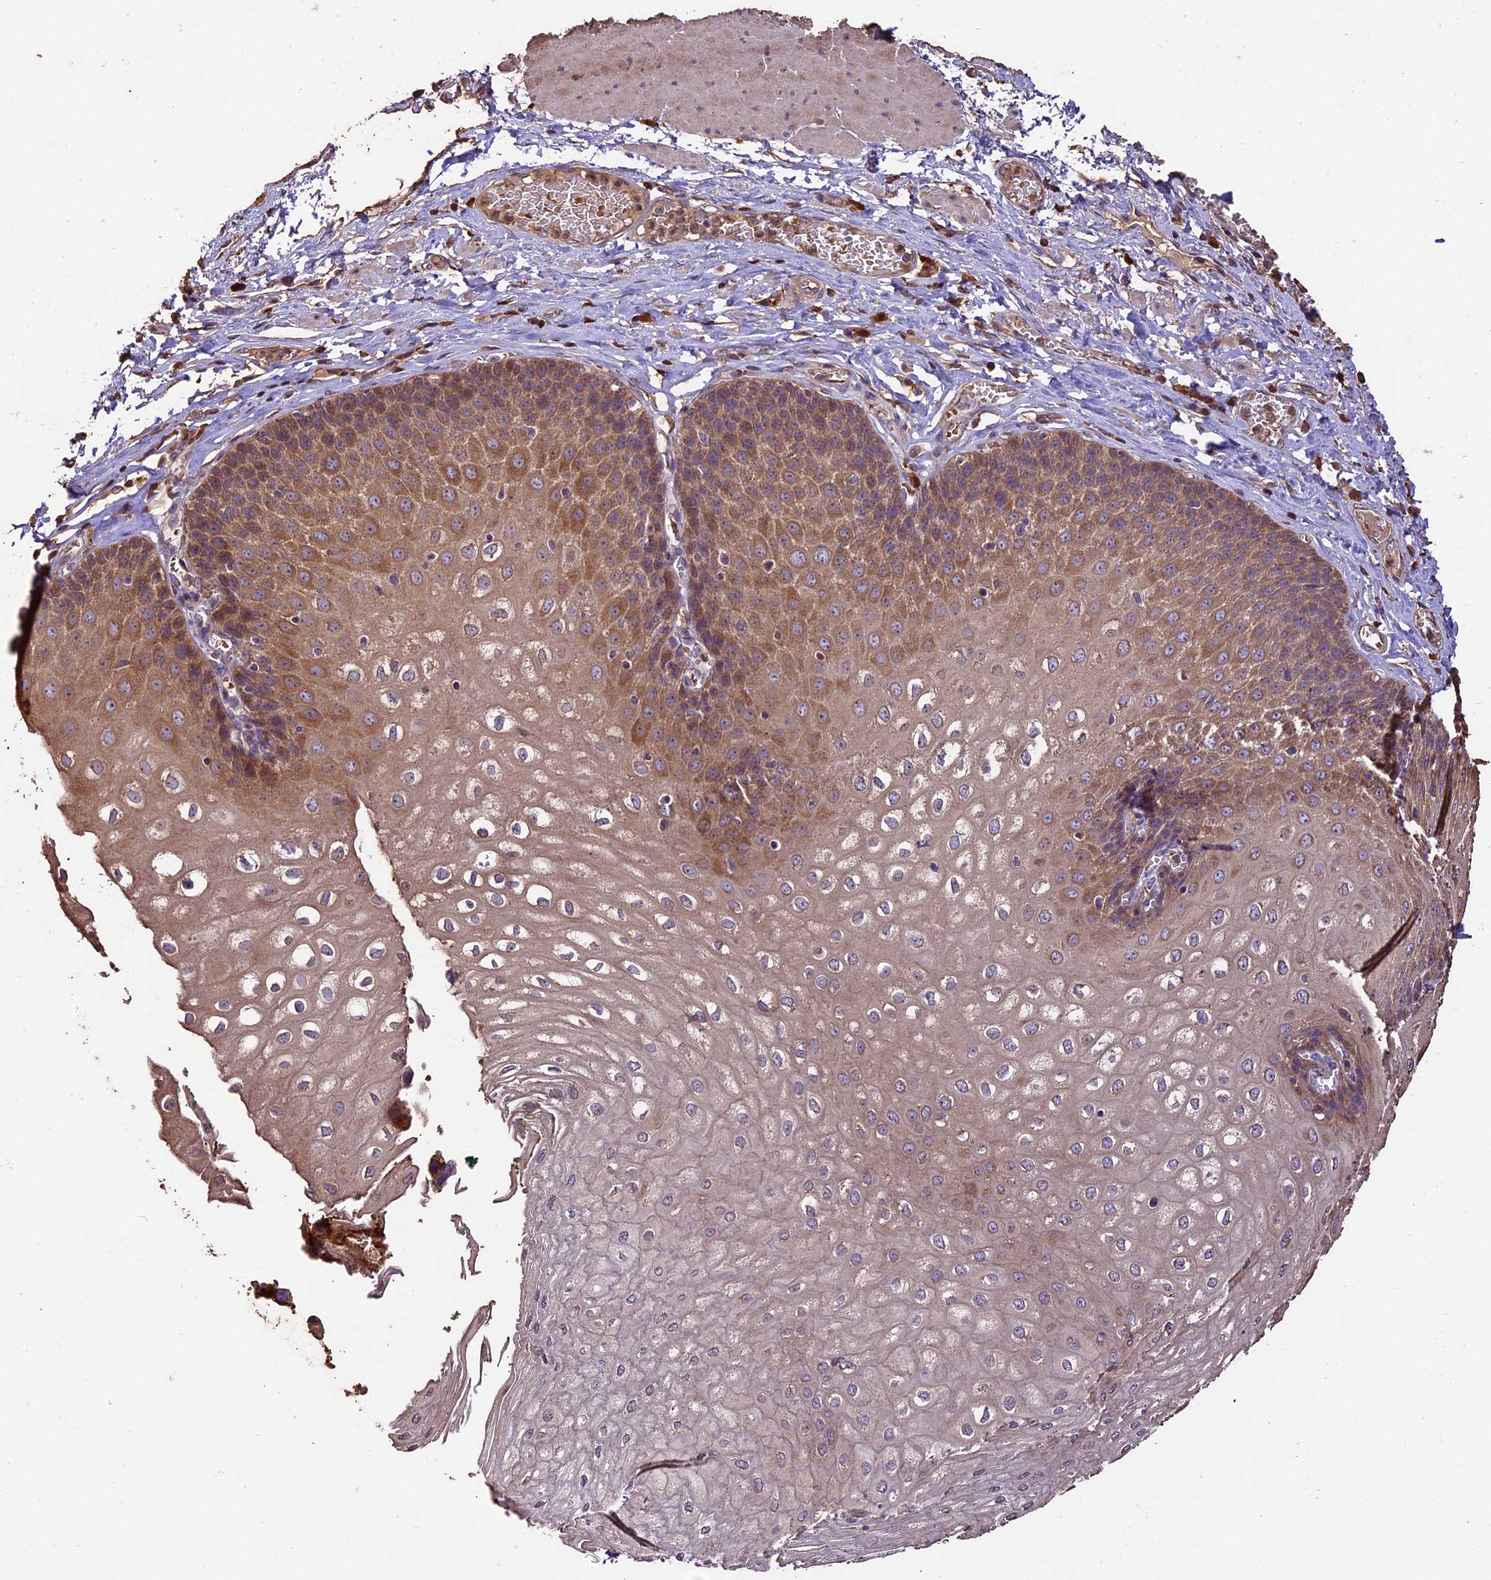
{"staining": {"intensity": "moderate", "quantity": "25%-75%", "location": "cytoplasmic/membranous"}, "tissue": "esophagus", "cell_type": "Squamous epithelial cells", "image_type": "normal", "snomed": [{"axis": "morphology", "description": "Normal tissue, NOS"}, {"axis": "topography", "description": "Esophagus"}], "caption": "Protein positivity by immunohistochemistry (IHC) displays moderate cytoplasmic/membranous expression in approximately 25%-75% of squamous epithelial cells in normal esophagus.", "gene": "CRLF1", "patient": {"sex": "male", "age": 60}}